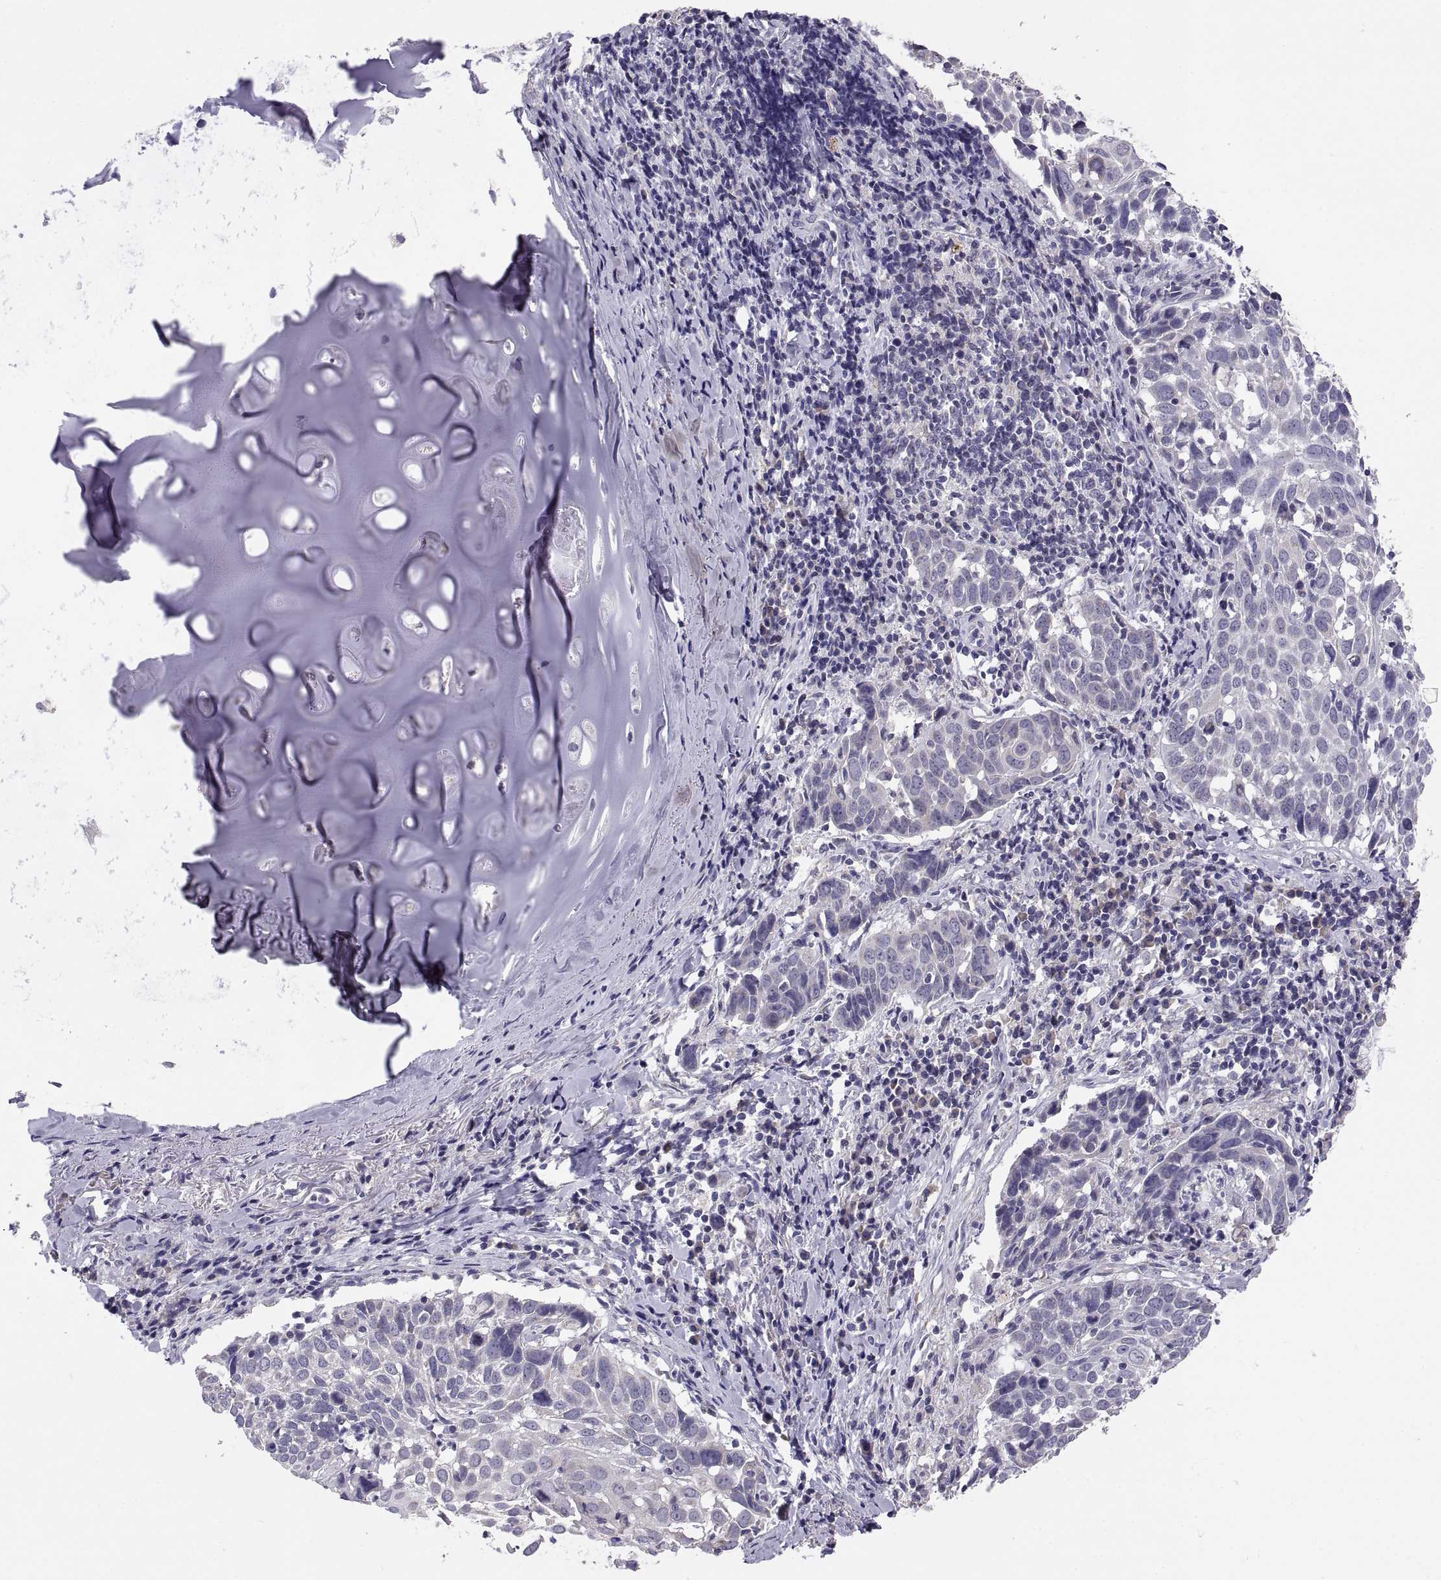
{"staining": {"intensity": "negative", "quantity": "none", "location": "none"}, "tissue": "lung cancer", "cell_type": "Tumor cells", "image_type": "cancer", "snomed": [{"axis": "morphology", "description": "Squamous cell carcinoma, NOS"}, {"axis": "topography", "description": "Lung"}], "caption": "This is an immunohistochemistry histopathology image of human lung cancer. There is no staining in tumor cells.", "gene": "TNNC1", "patient": {"sex": "male", "age": 57}}